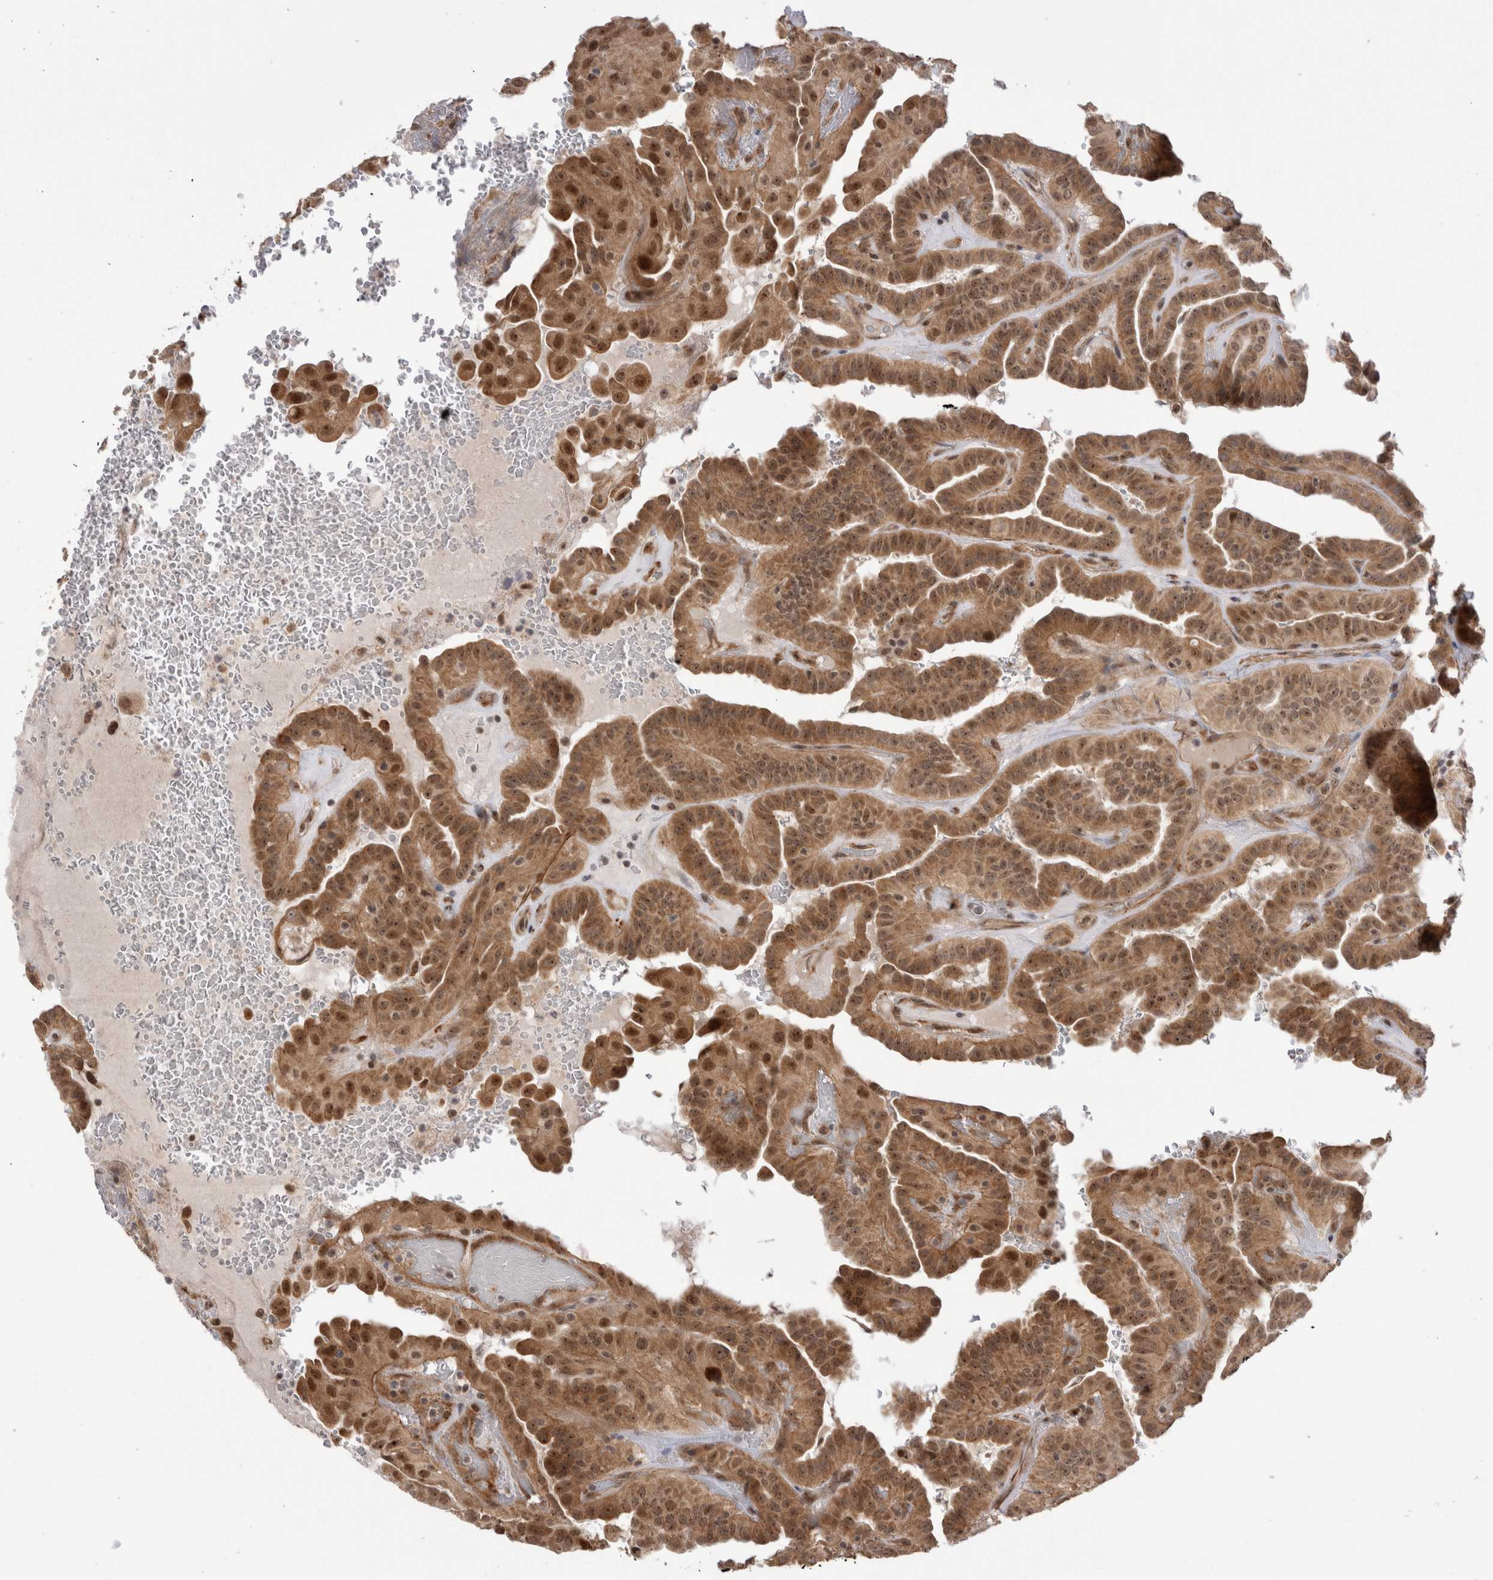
{"staining": {"intensity": "moderate", "quantity": ">75%", "location": "cytoplasmic/membranous,nuclear"}, "tissue": "thyroid cancer", "cell_type": "Tumor cells", "image_type": "cancer", "snomed": [{"axis": "morphology", "description": "Papillary adenocarcinoma, NOS"}, {"axis": "topography", "description": "Thyroid gland"}], "caption": "The immunohistochemical stain shows moderate cytoplasmic/membranous and nuclear positivity in tumor cells of thyroid cancer tissue. The staining was performed using DAB to visualize the protein expression in brown, while the nuclei were stained in blue with hematoxylin (Magnification: 20x).", "gene": "EXOSC4", "patient": {"sex": "male", "age": 77}}